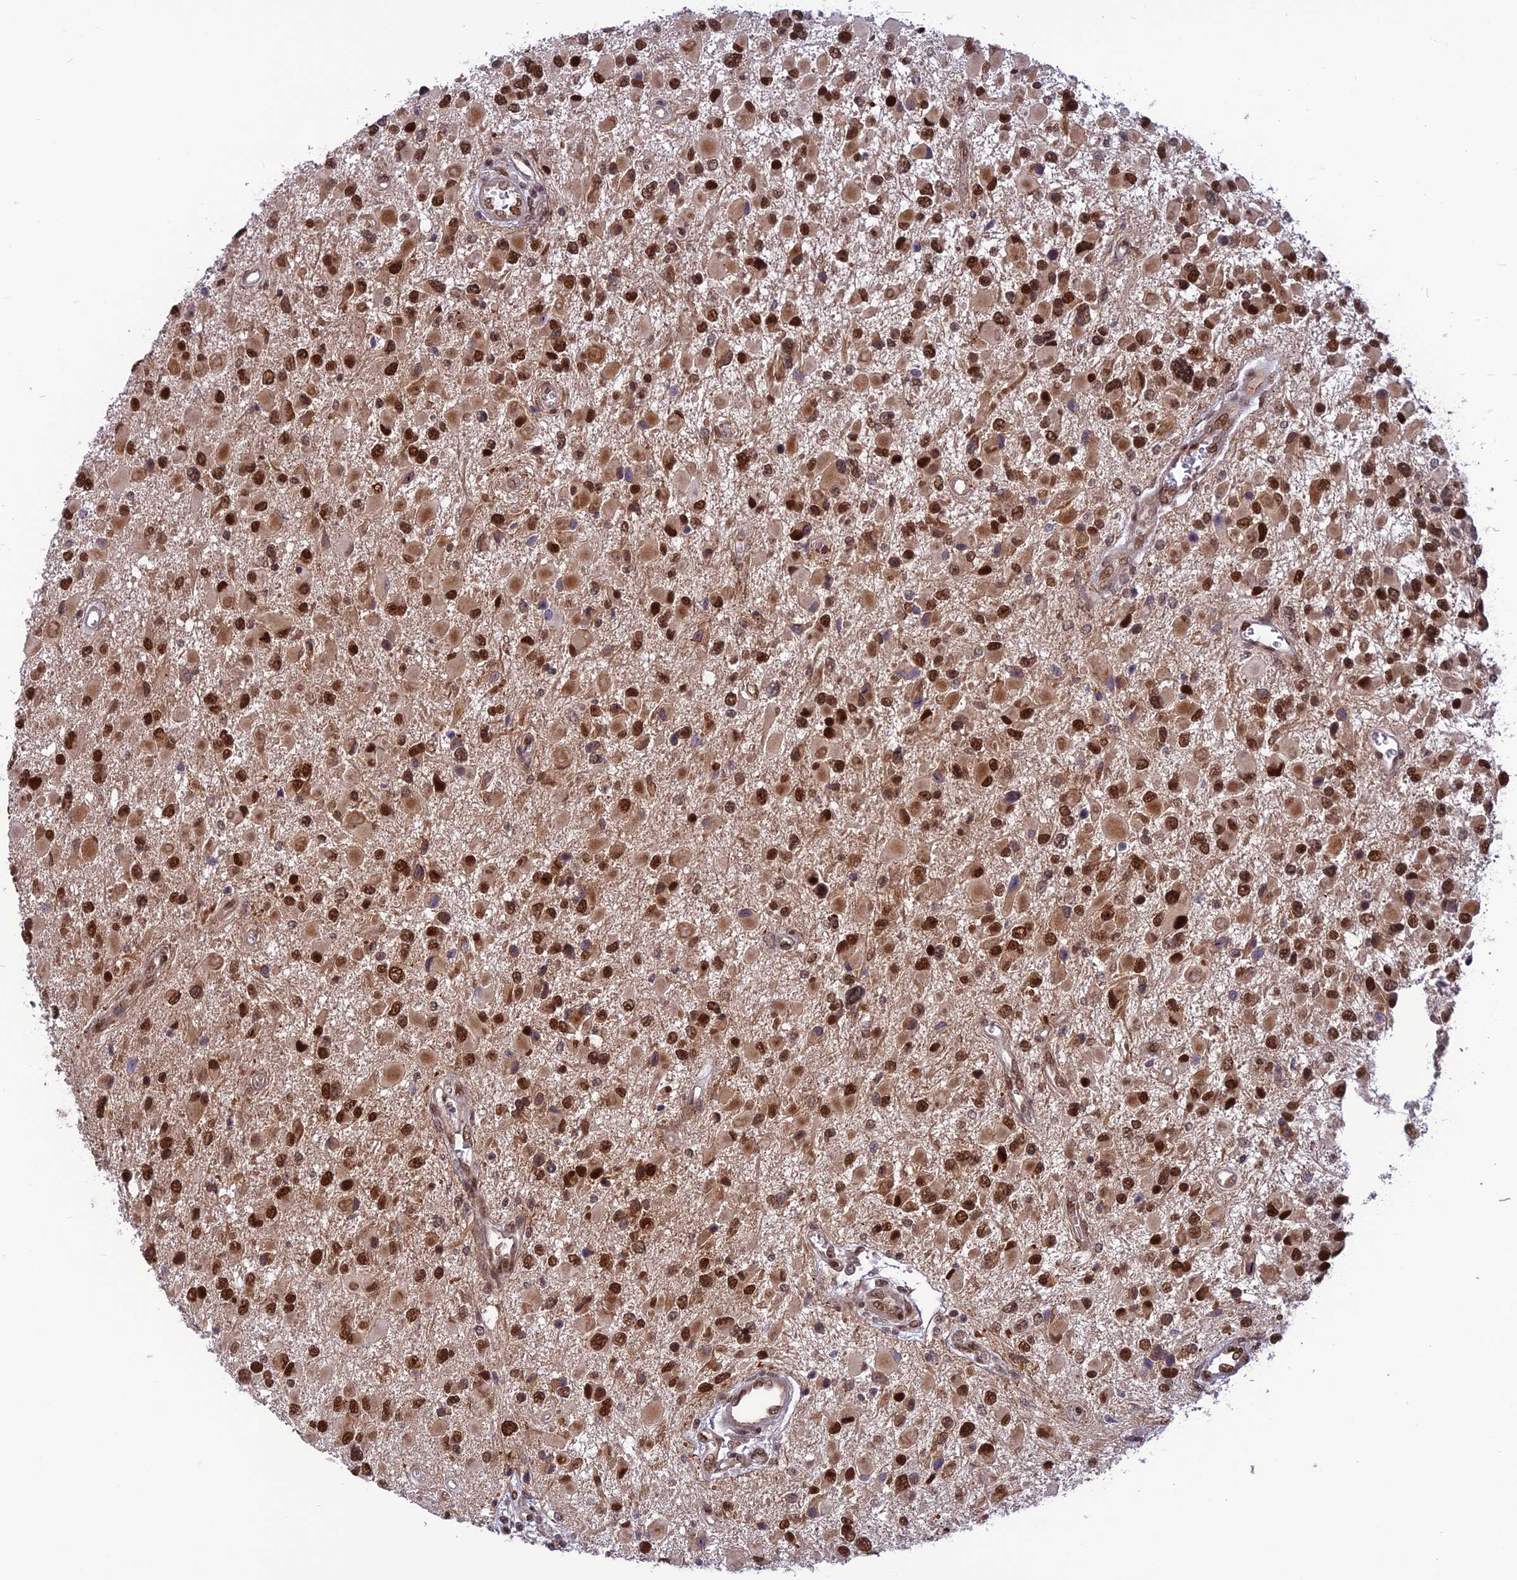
{"staining": {"intensity": "strong", "quantity": ">75%", "location": "nuclear"}, "tissue": "glioma", "cell_type": "Tumor cells", "image_type": "cancer", "snomed": [{"axis": "morphology", "description": "Glioma, malignant, High grade"}, {"axis": "topography", "description": "Brain"}], "caption": "Glioma stained for a protein shows strong nuclear positivity in tumor cells.", "gene": "RTRAF", "patient": {"sex": "male", "age": 53}}